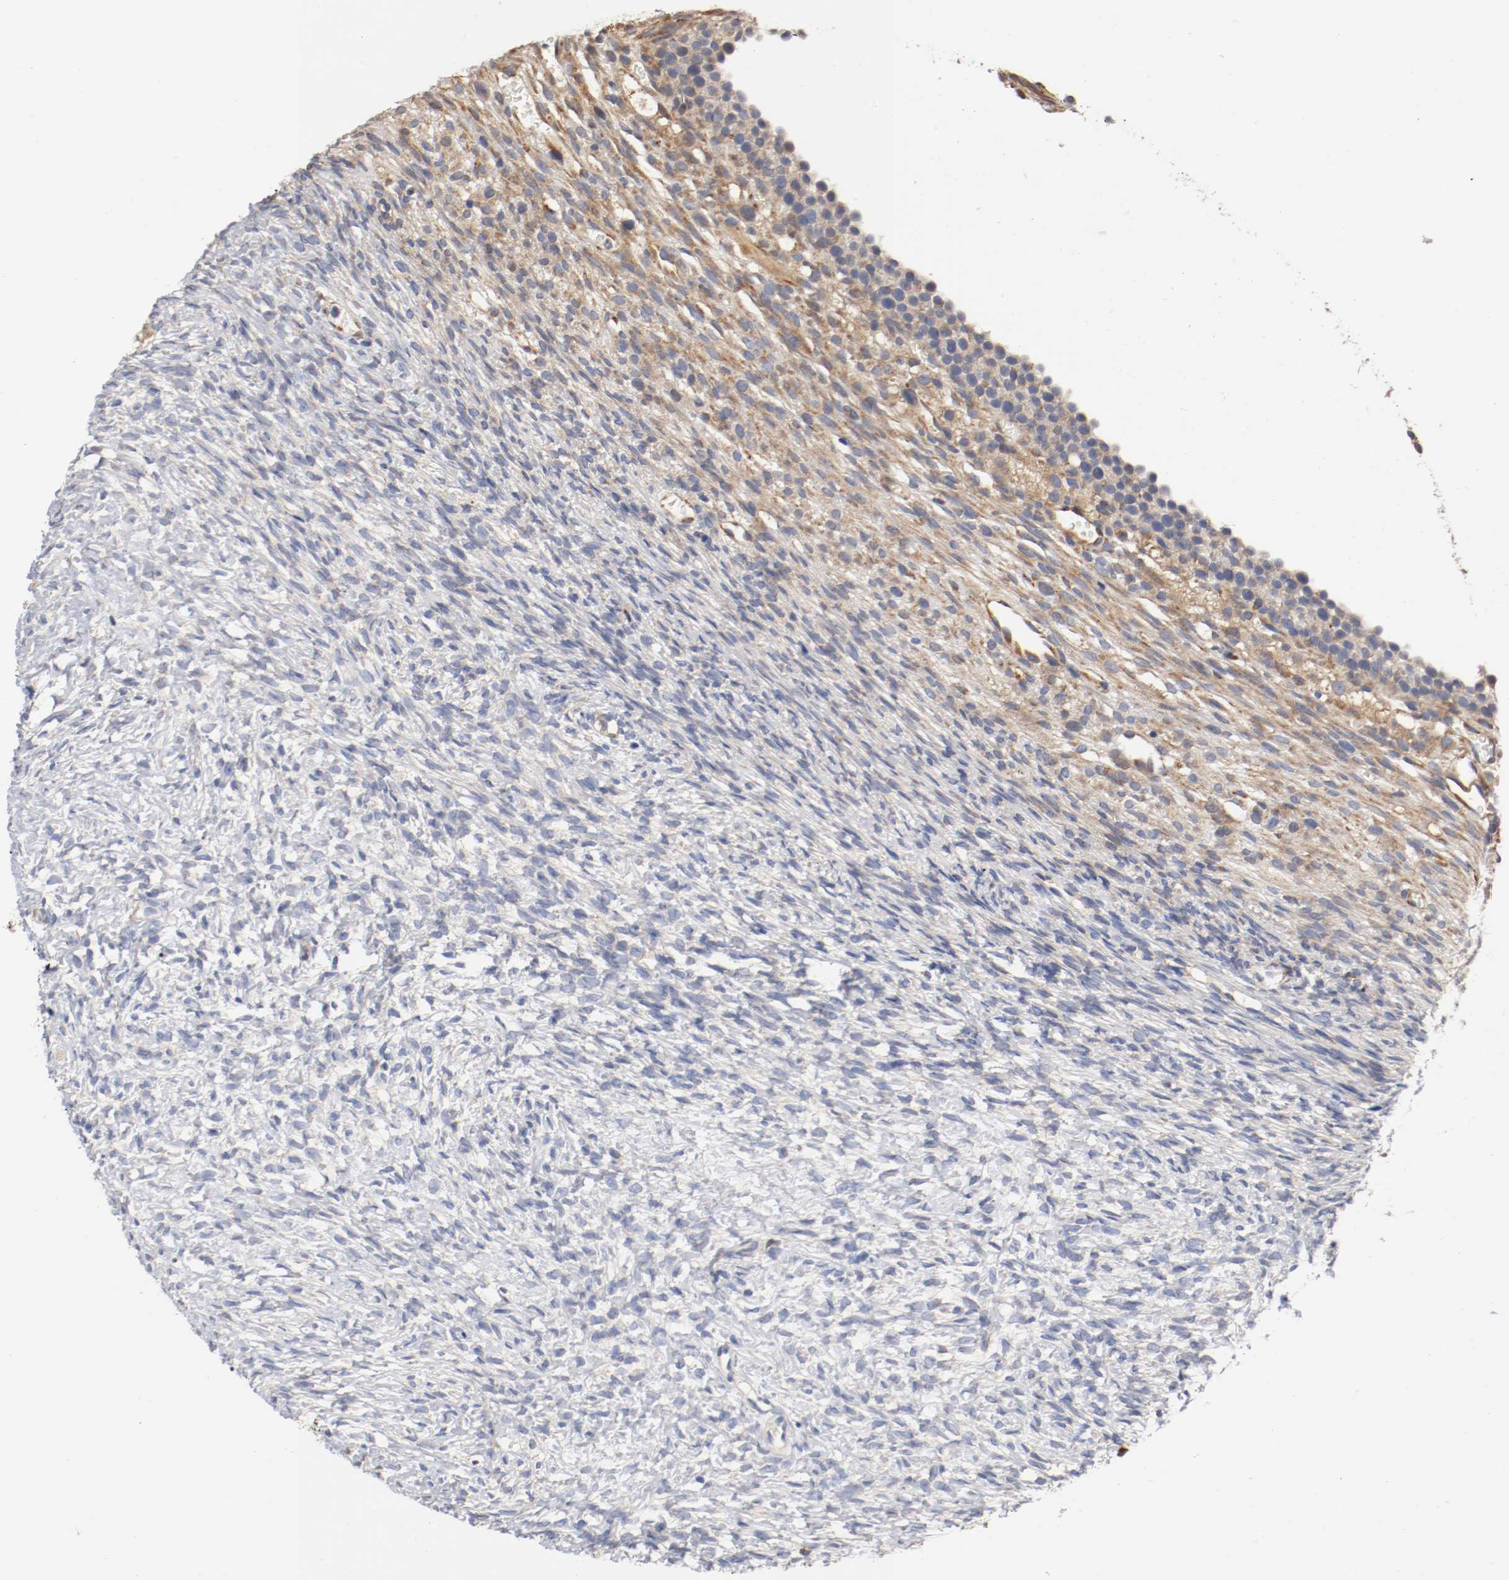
{"staining": {"intensity": "weak", "quantity": ">75%", "location": "cytoplasmic/membranous"}, "tissue": "ovary", "cell_type": "Follicle cells", "image_type": "normal", "snomed": [{"axis": "morphology", "description": "Normal tissue, NOS"}, {"axis": "topography", "description": "Ovary"}], "caption": "Immunohistochemical staining of unremarkable ovary shows low levels of weak cytoplasmic/membranous positivity in approximately >75% of follicle cells. (Brightfield microscopy of DAB IHC at high magnification).", "gene": "TNFSF12", "patient": {"sex": "female", "age": 35}}